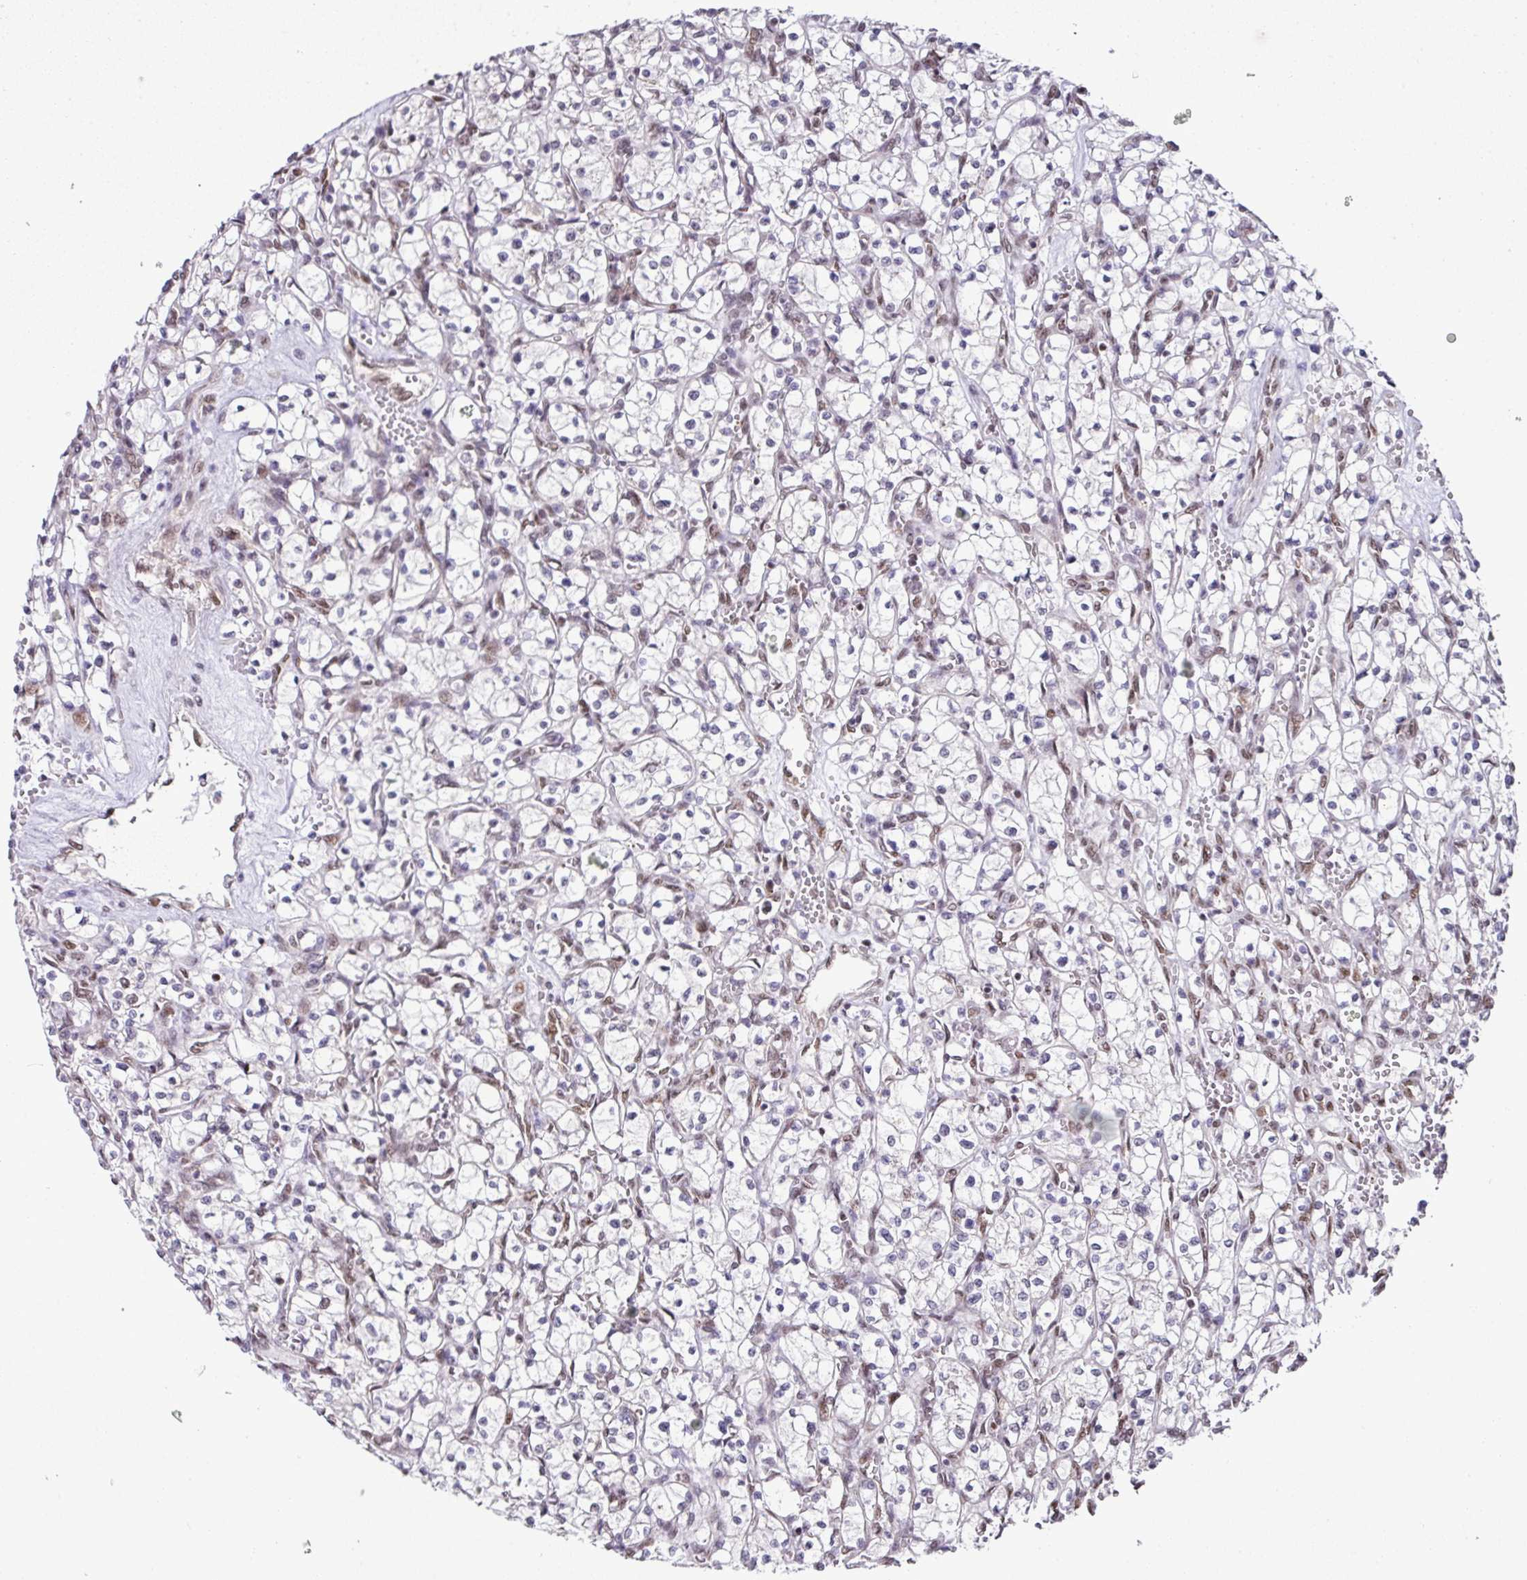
{"staining": {"intensity": "moderate", "quantity": "<25%", "location": "nuclear"}, "tissue": "renal cancer", "cell_type": "Tumor cells", "image_type": "cancer", "snomed": [{"axis": "morphology", "description": "Adenocarcinoma, NOS"}, {"axis": "topography", "description": "Kidney"}], "caption": "The immunohistochemical stain shows moderate nuclear staining in tumor cells of adenocarcinoma (renal) tissue.", "gene": "PGAP4", "patient": {"sex": "female", "age": 64}}